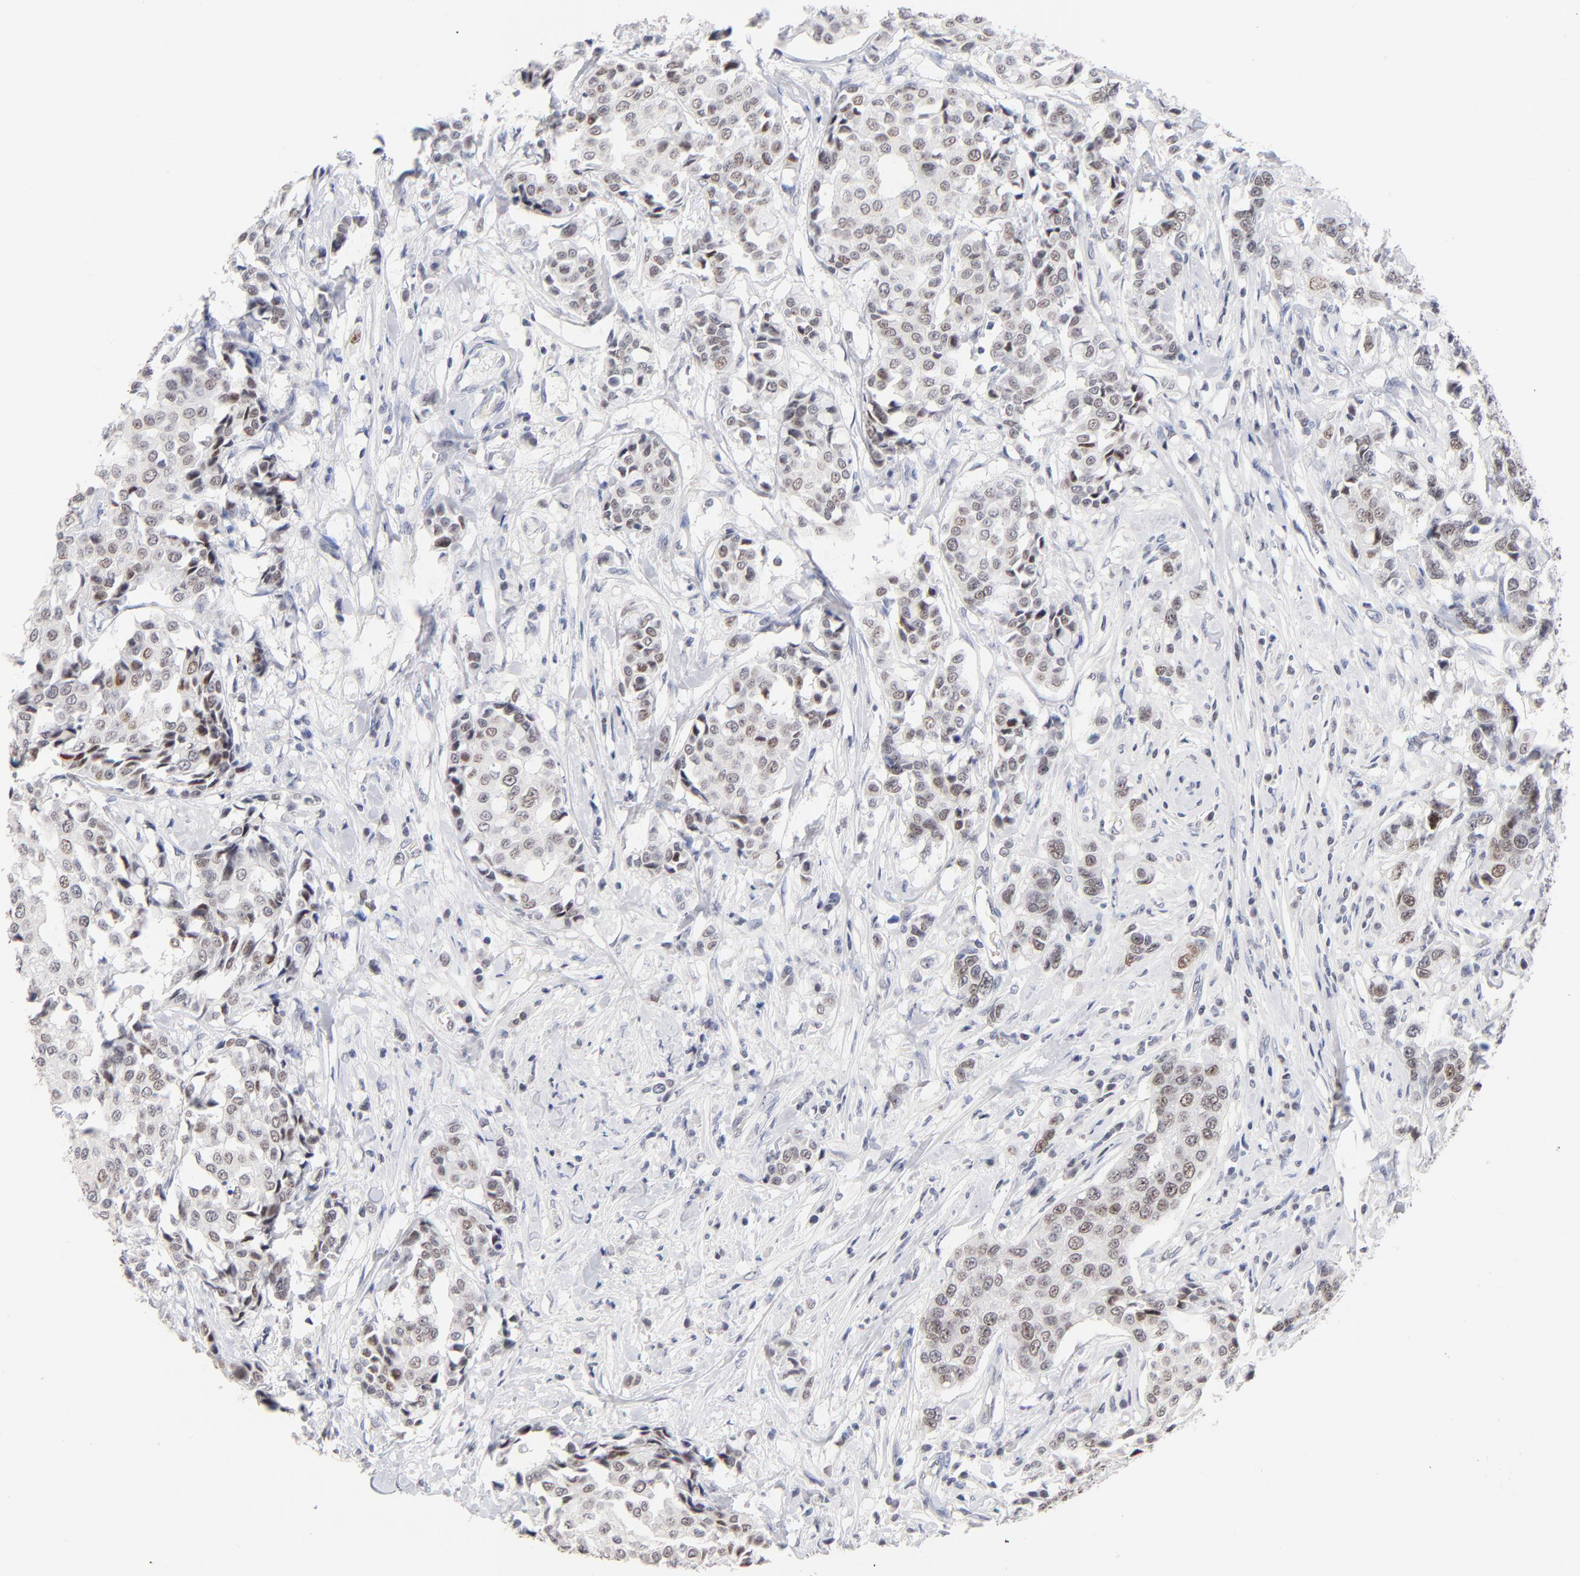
{"staining": {"intensity": "moderate", "quantity": "25%-75%", "location": "nuclear"}, "tissue": "breast cancer", "cell_type": "Tumor cells", "image_type": "cancer", "snomed": [{"axis": "morphology", "description": "Duct carcinoma"}, {"axis": "topography", "description": "Breast"}], "caption": "Immunohistochemical staining of breast cancer (intraductal carcinoma) shows medium levels of moderate nuclear protein expression in about 25%-75% of tumor cells.", "gene": "ORC2", "patient": {"sex": "female", "age": 27}}